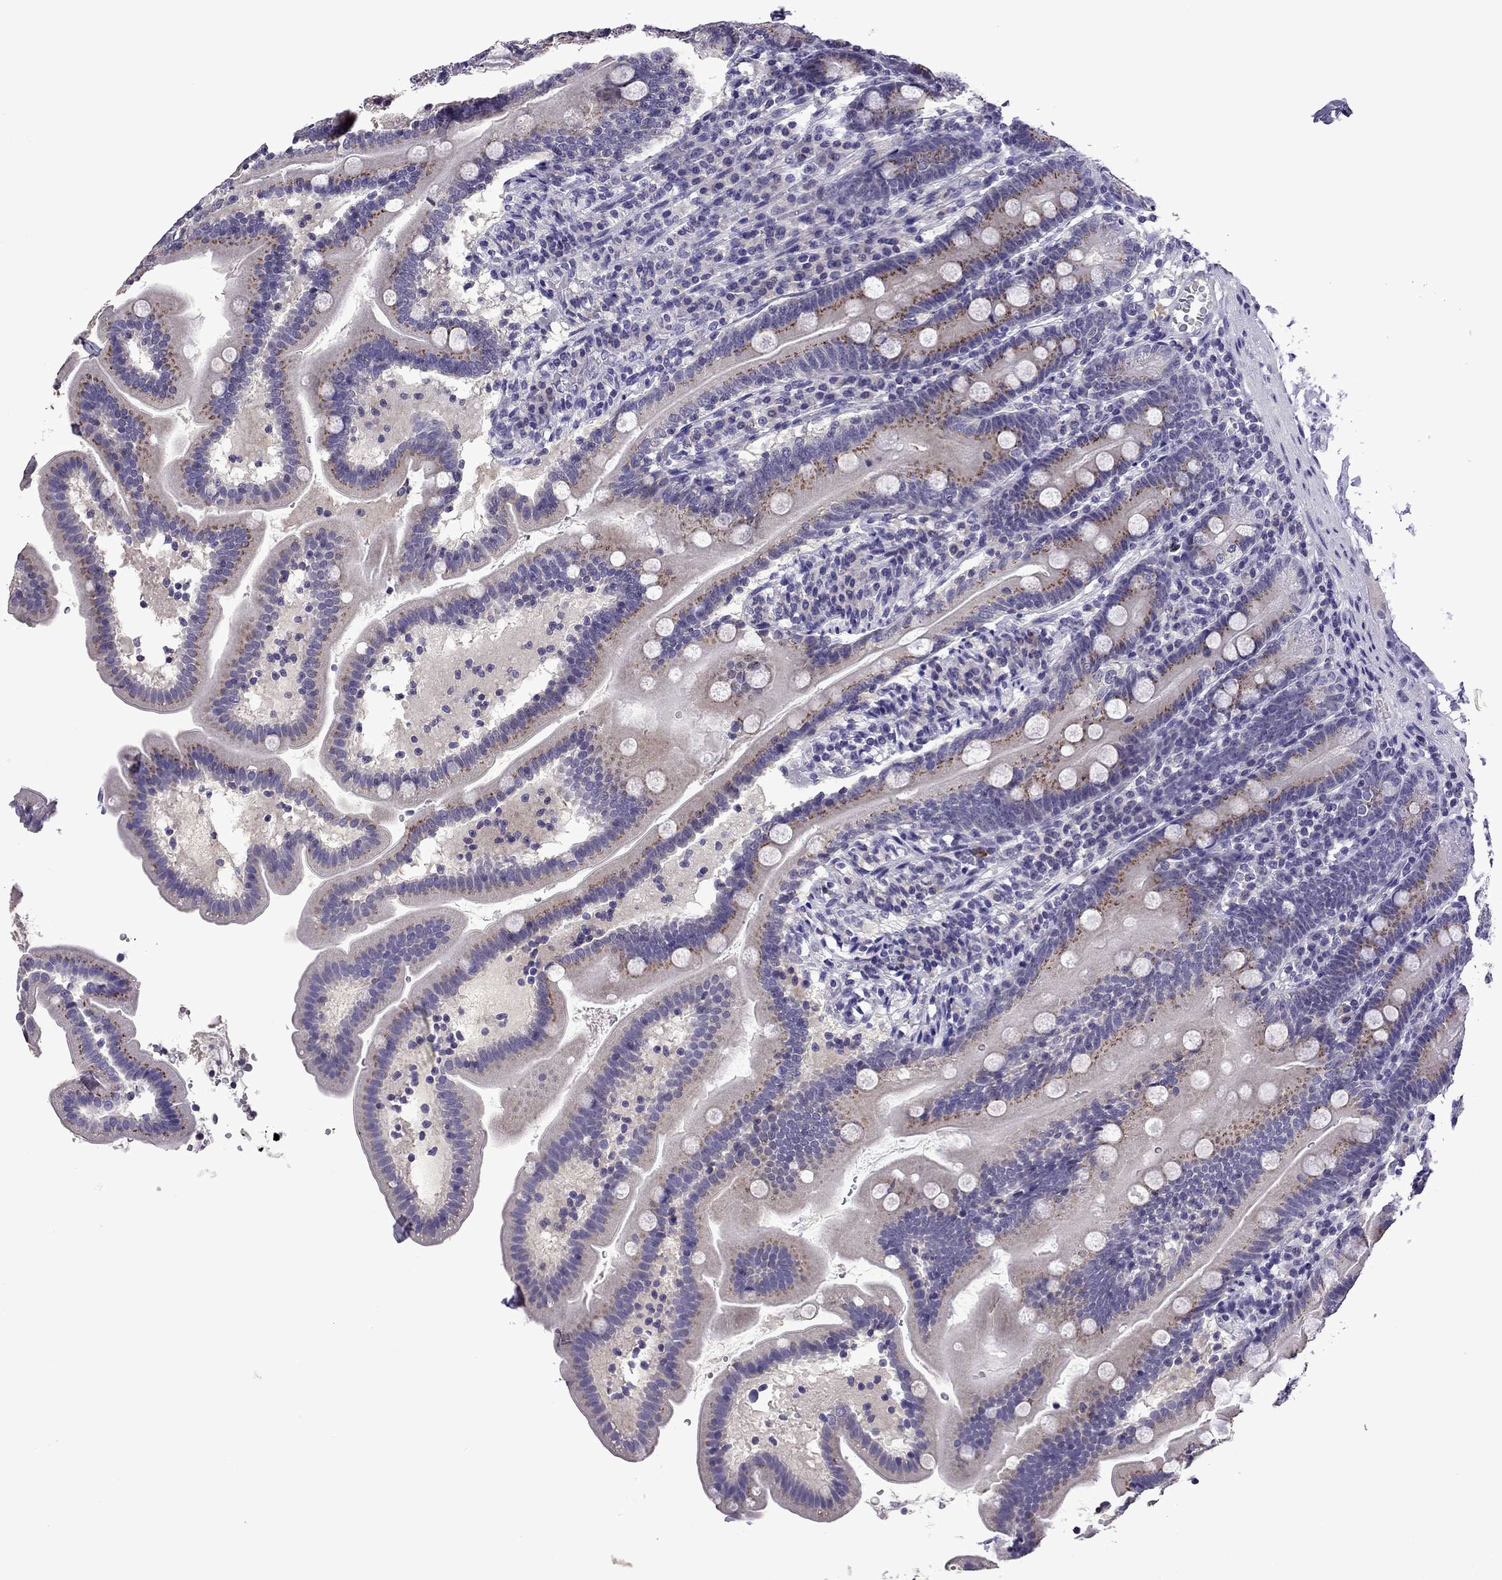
{"staining": {"intensity": "moderate", "quantity": "25%-75%", "location": "cytoplasmic/membranous"}, "tissue": "duodenum", "cell_type": "Glandular cells", "image_type": "normal", "snomed": [{"axis": "morphology", "description": "Normal tissue, NOS"}, {"axis": "topography", "description": "Duodenum"}], "caption": "Duodenum stained with immunohistochemistry (IHC) demonstrates moderate cytoplasmic/membranous expression in about 25%-75% of glandular cells.", "gene": "TTN", "patient": {"sex": "female", "age": 67}}